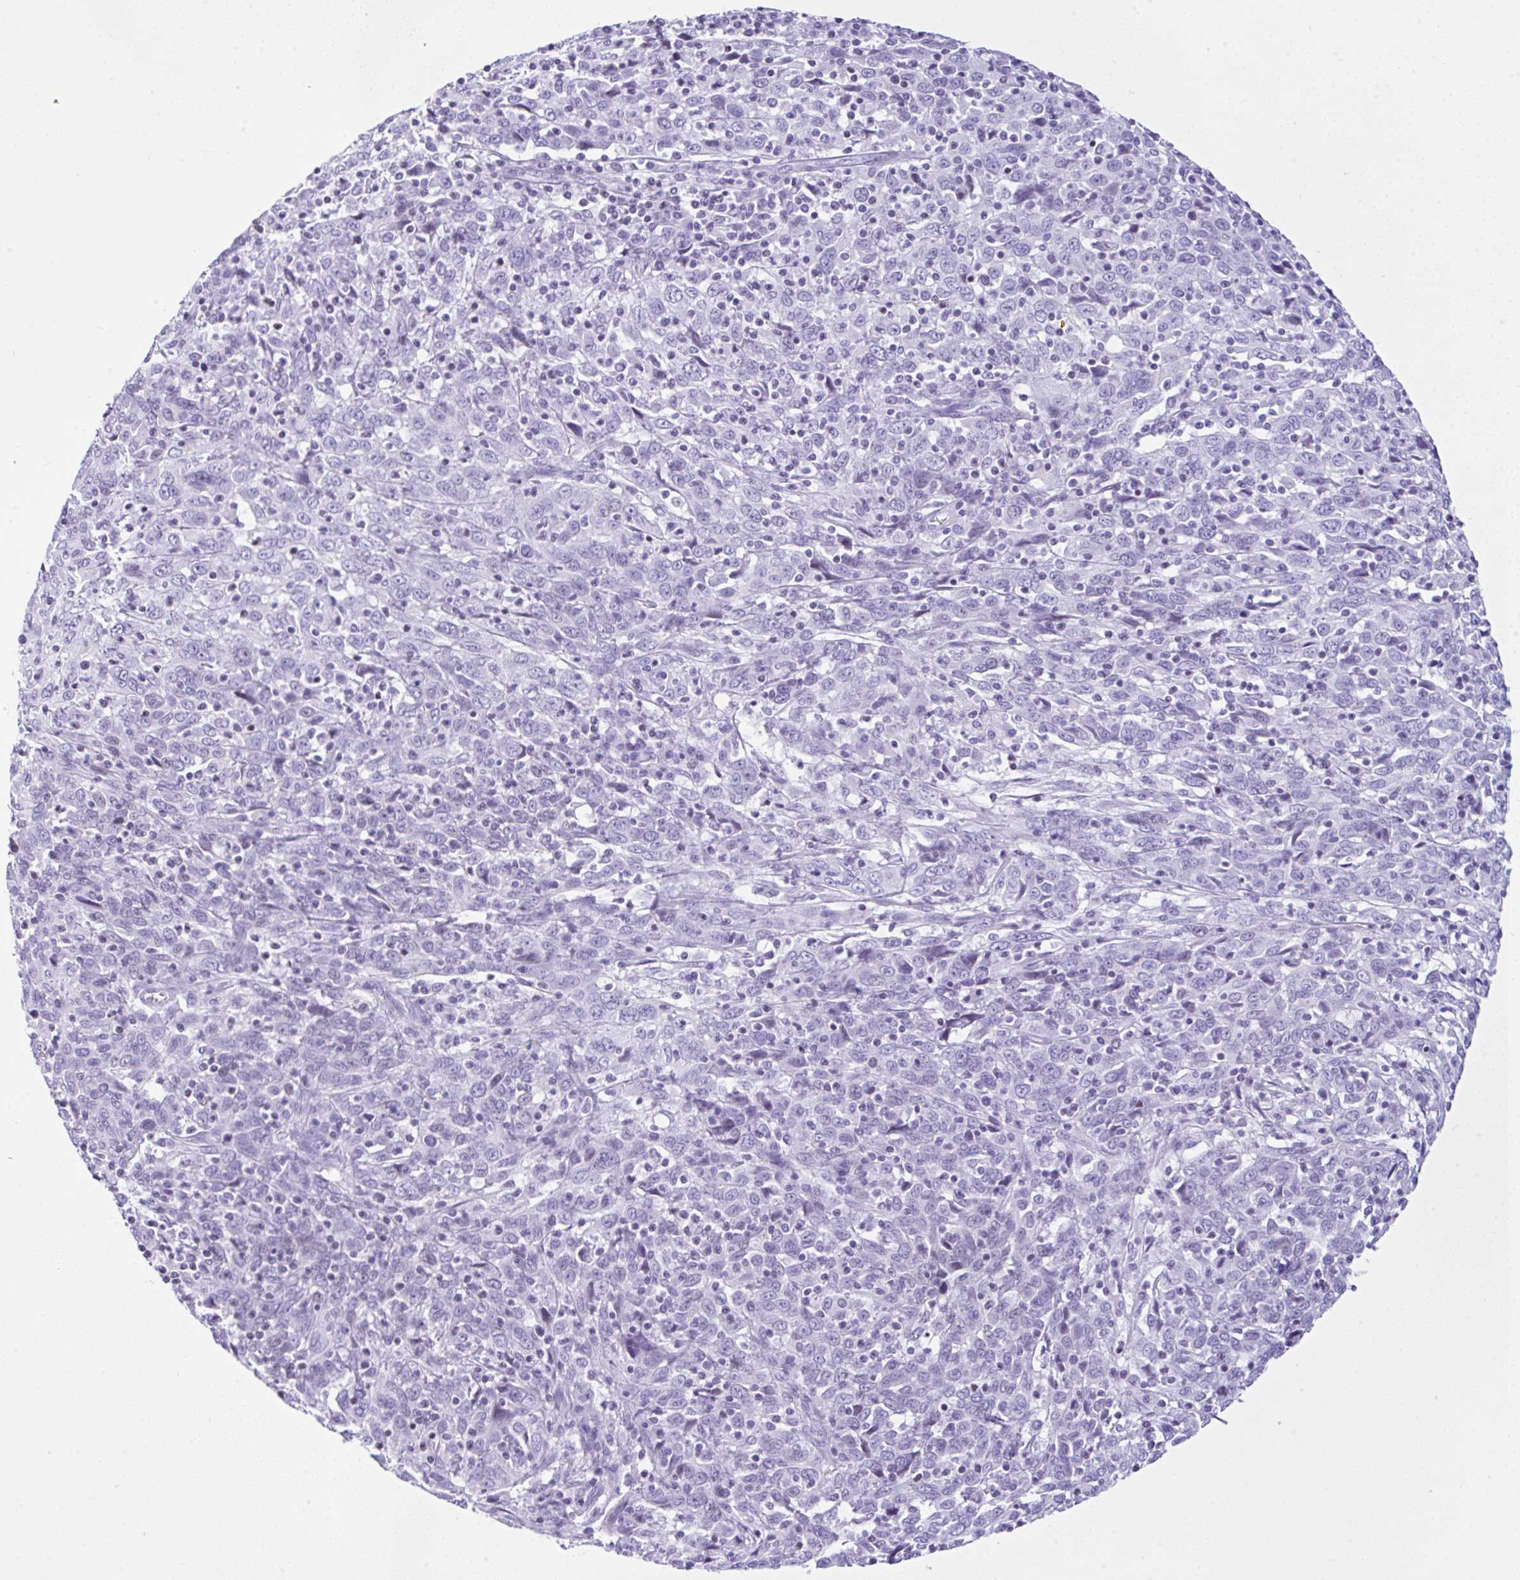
{"staining": {"intensity": "negative", "quantity": "none", "location": "none"}, "tissue": "cervical cancer", "cell_type": "Tumor cells", "image_type": "cancer", "snomed": [{"axis": "morphology", "description": "Squamous cell carcinoma, NOS"}, {"axis": "topography", "description": "Cervix"}], "caption": "Image shows no significant protein expression in tumor cells of squamous cell carcinoma (cervical).", "gene": "KRT27", "patient": {"sex": "female", "age": 46}}